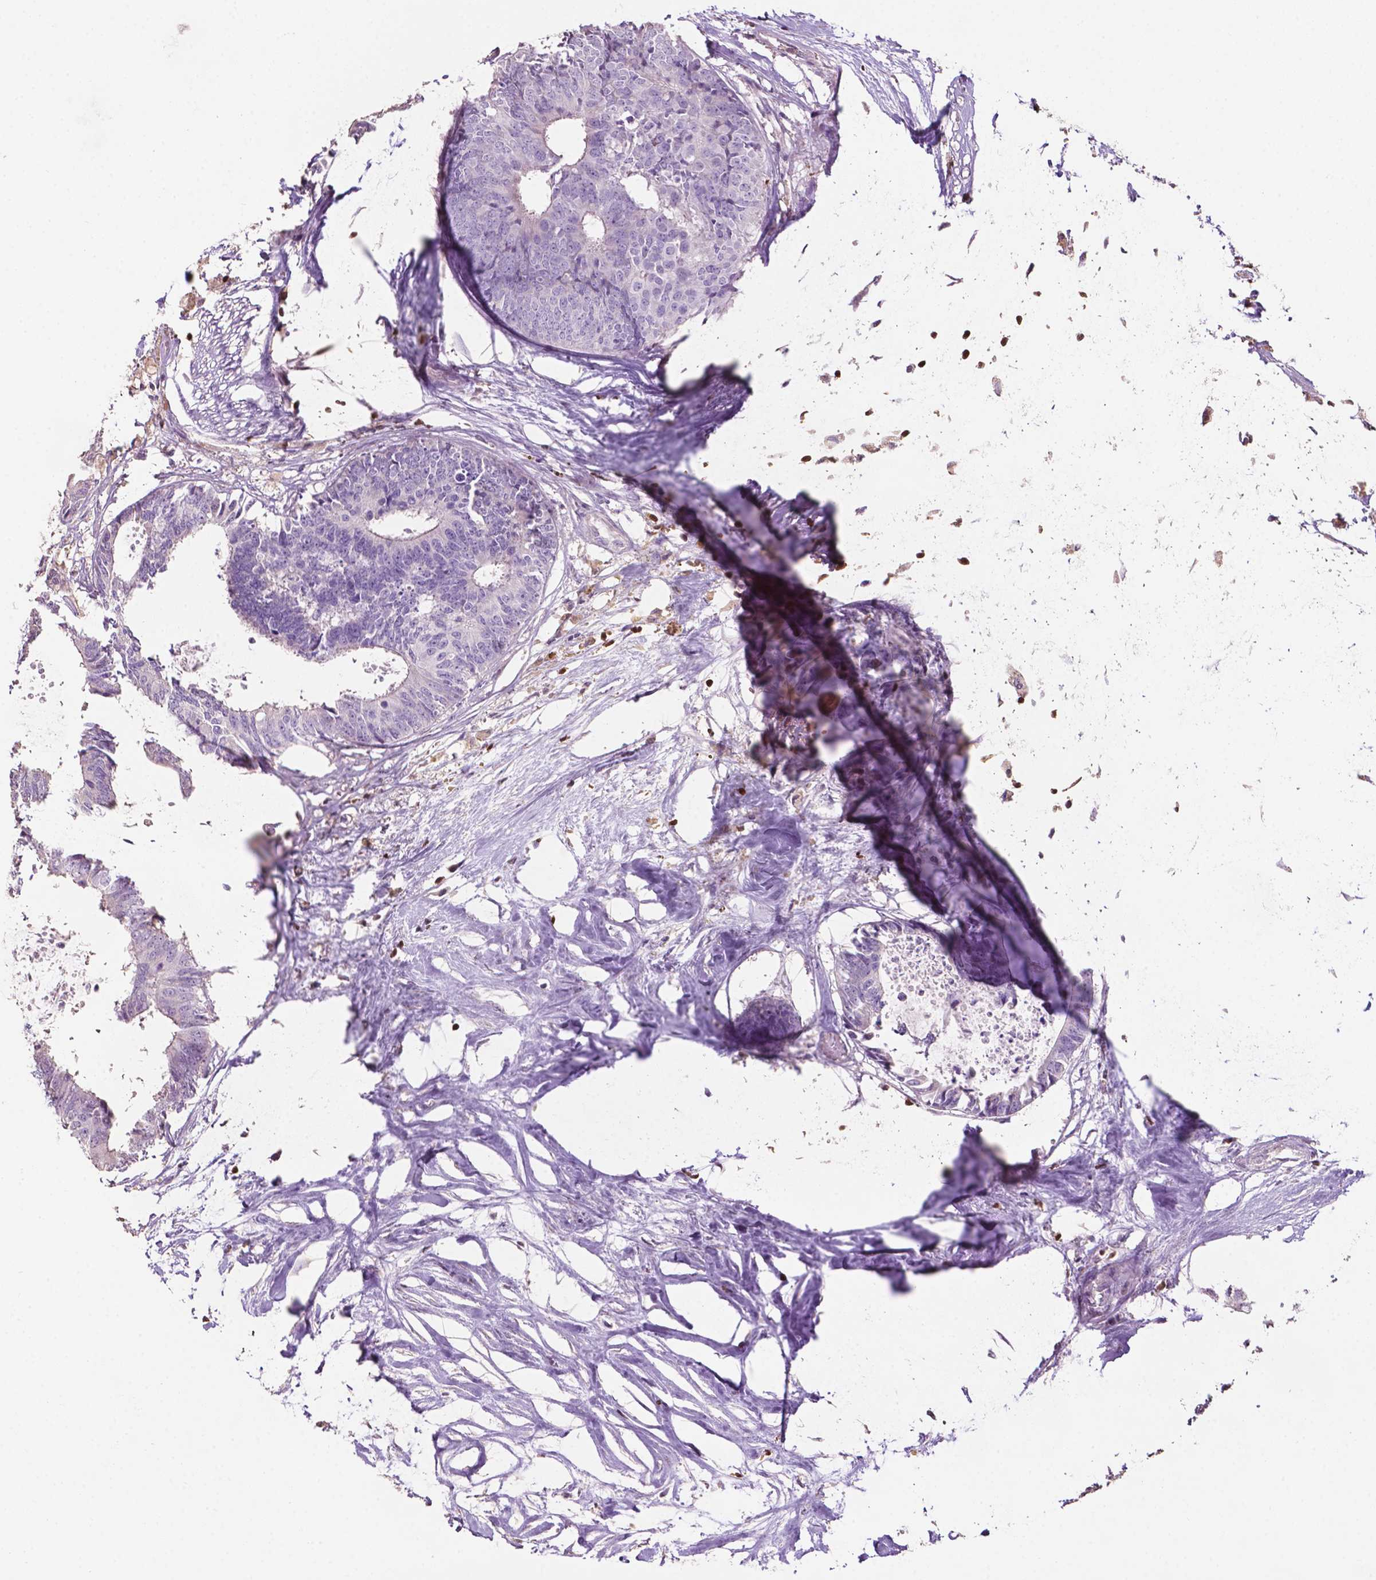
{"staining": {"intensity": "negative", "quantity": "none", "location": "none"}, "tissue": "colorectal cancer", "cell_type": "Tumor cells", "image_type": "cancer", "snomed": [{"axis": "morphology", "description": "Adenocarcinoma, NOS"}, {"axis": "topography", "description": "Colon"}, {"axis": "topography", "description": "Rectum"}], "caption": "The histopathology image displays no significant expression in tumor cells of colorectal cancer.", "gene": "TBC1D10C", "patient": {"sex": "male", "age": 57}}